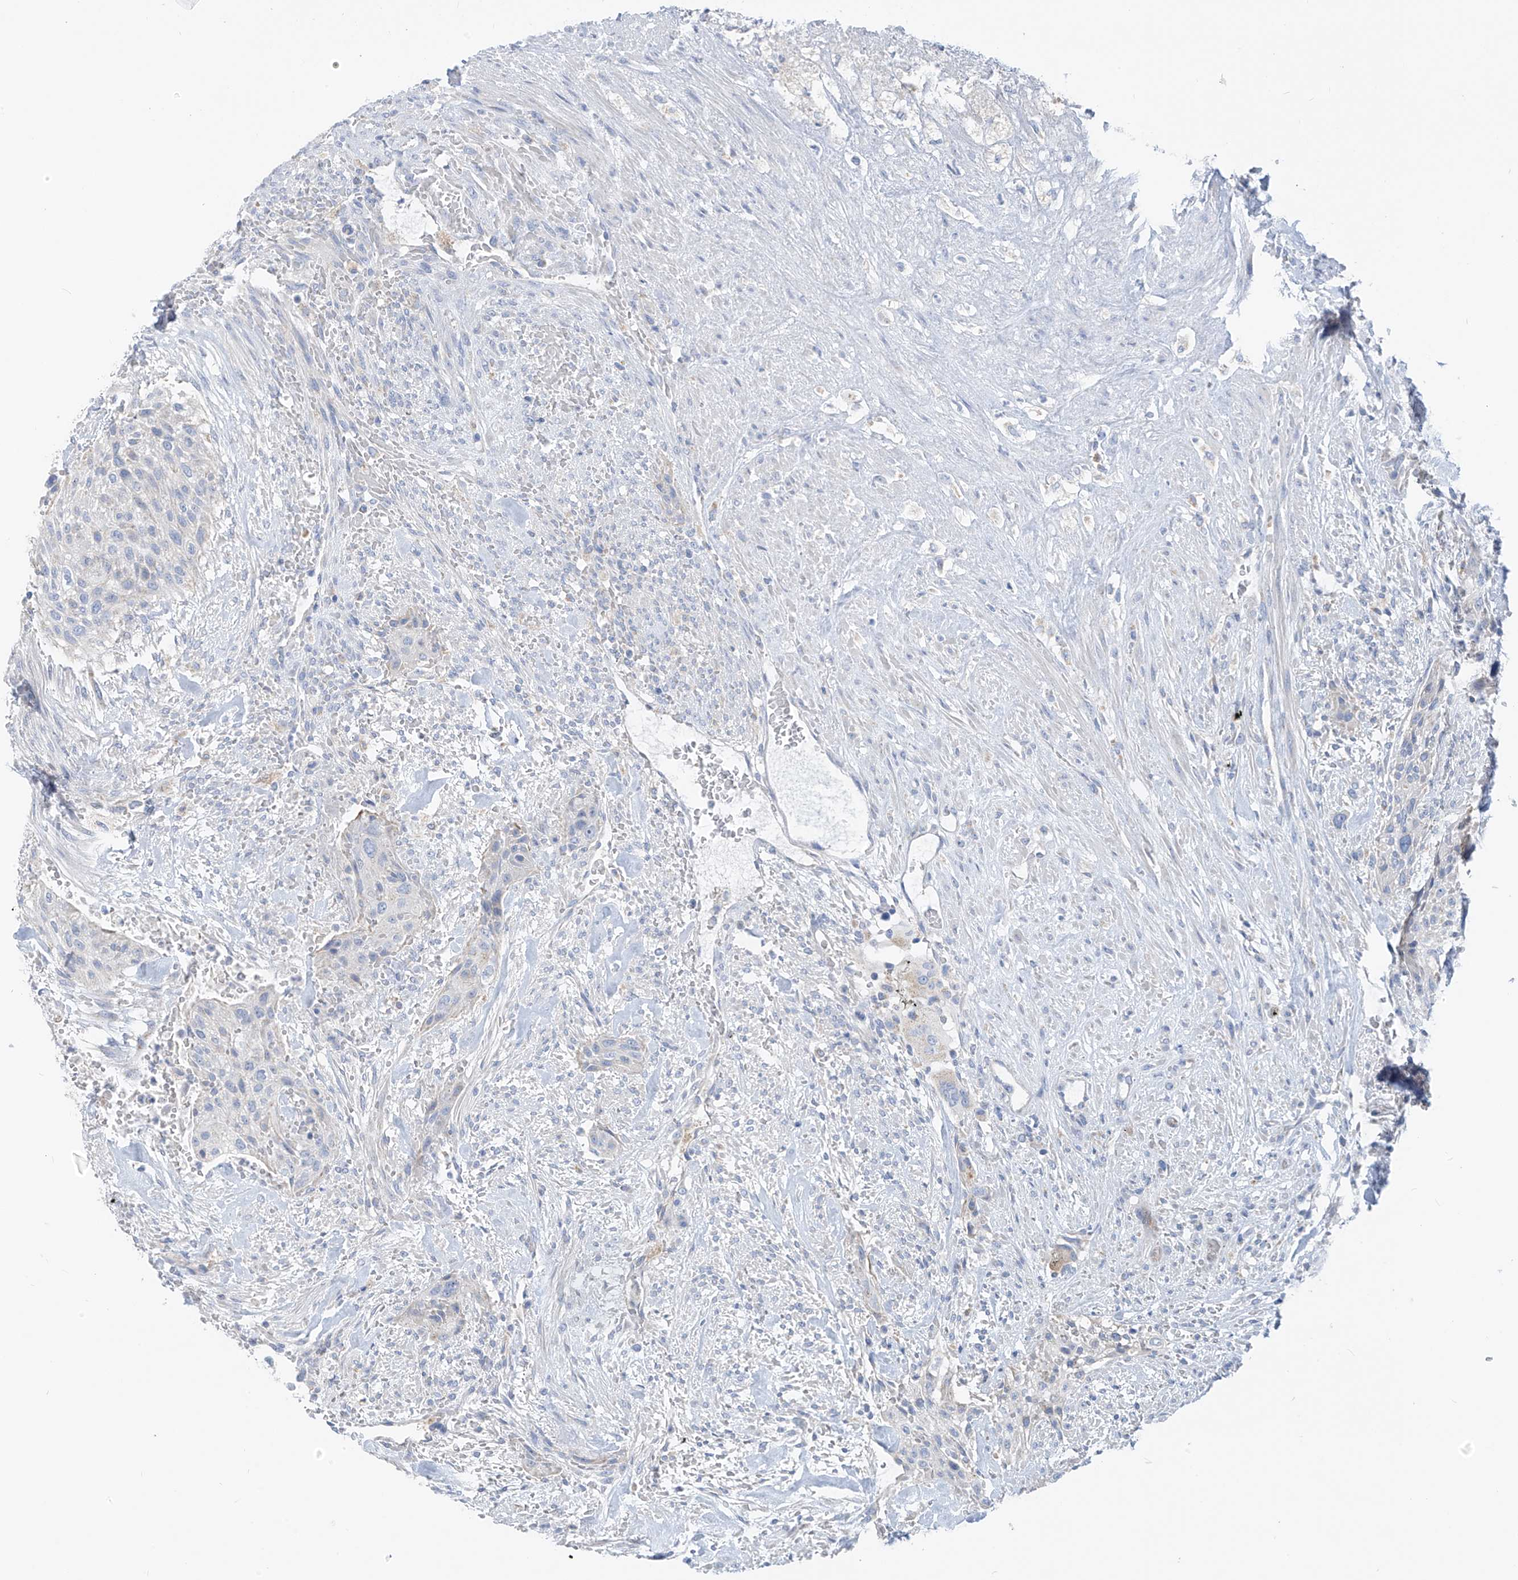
{"staining": {"intensity": "negative", "quantity": "none", "location": "none"}, "tissue": "urothelial cancer", "cell_type": "Tumor cells", "image_type": "cancer", "snomed": [{"axis": "morphology", "description": "Urothelial carcinoma, High grade"}, {"axis": "topography", "description": "Urinary bladder"}], "caption": "This is an IHC histopathology image of urothelial cancer. There is no staining in tumor cells.", "gene": "ZNF404", "patient": {"sex": "male", "age": 35}}